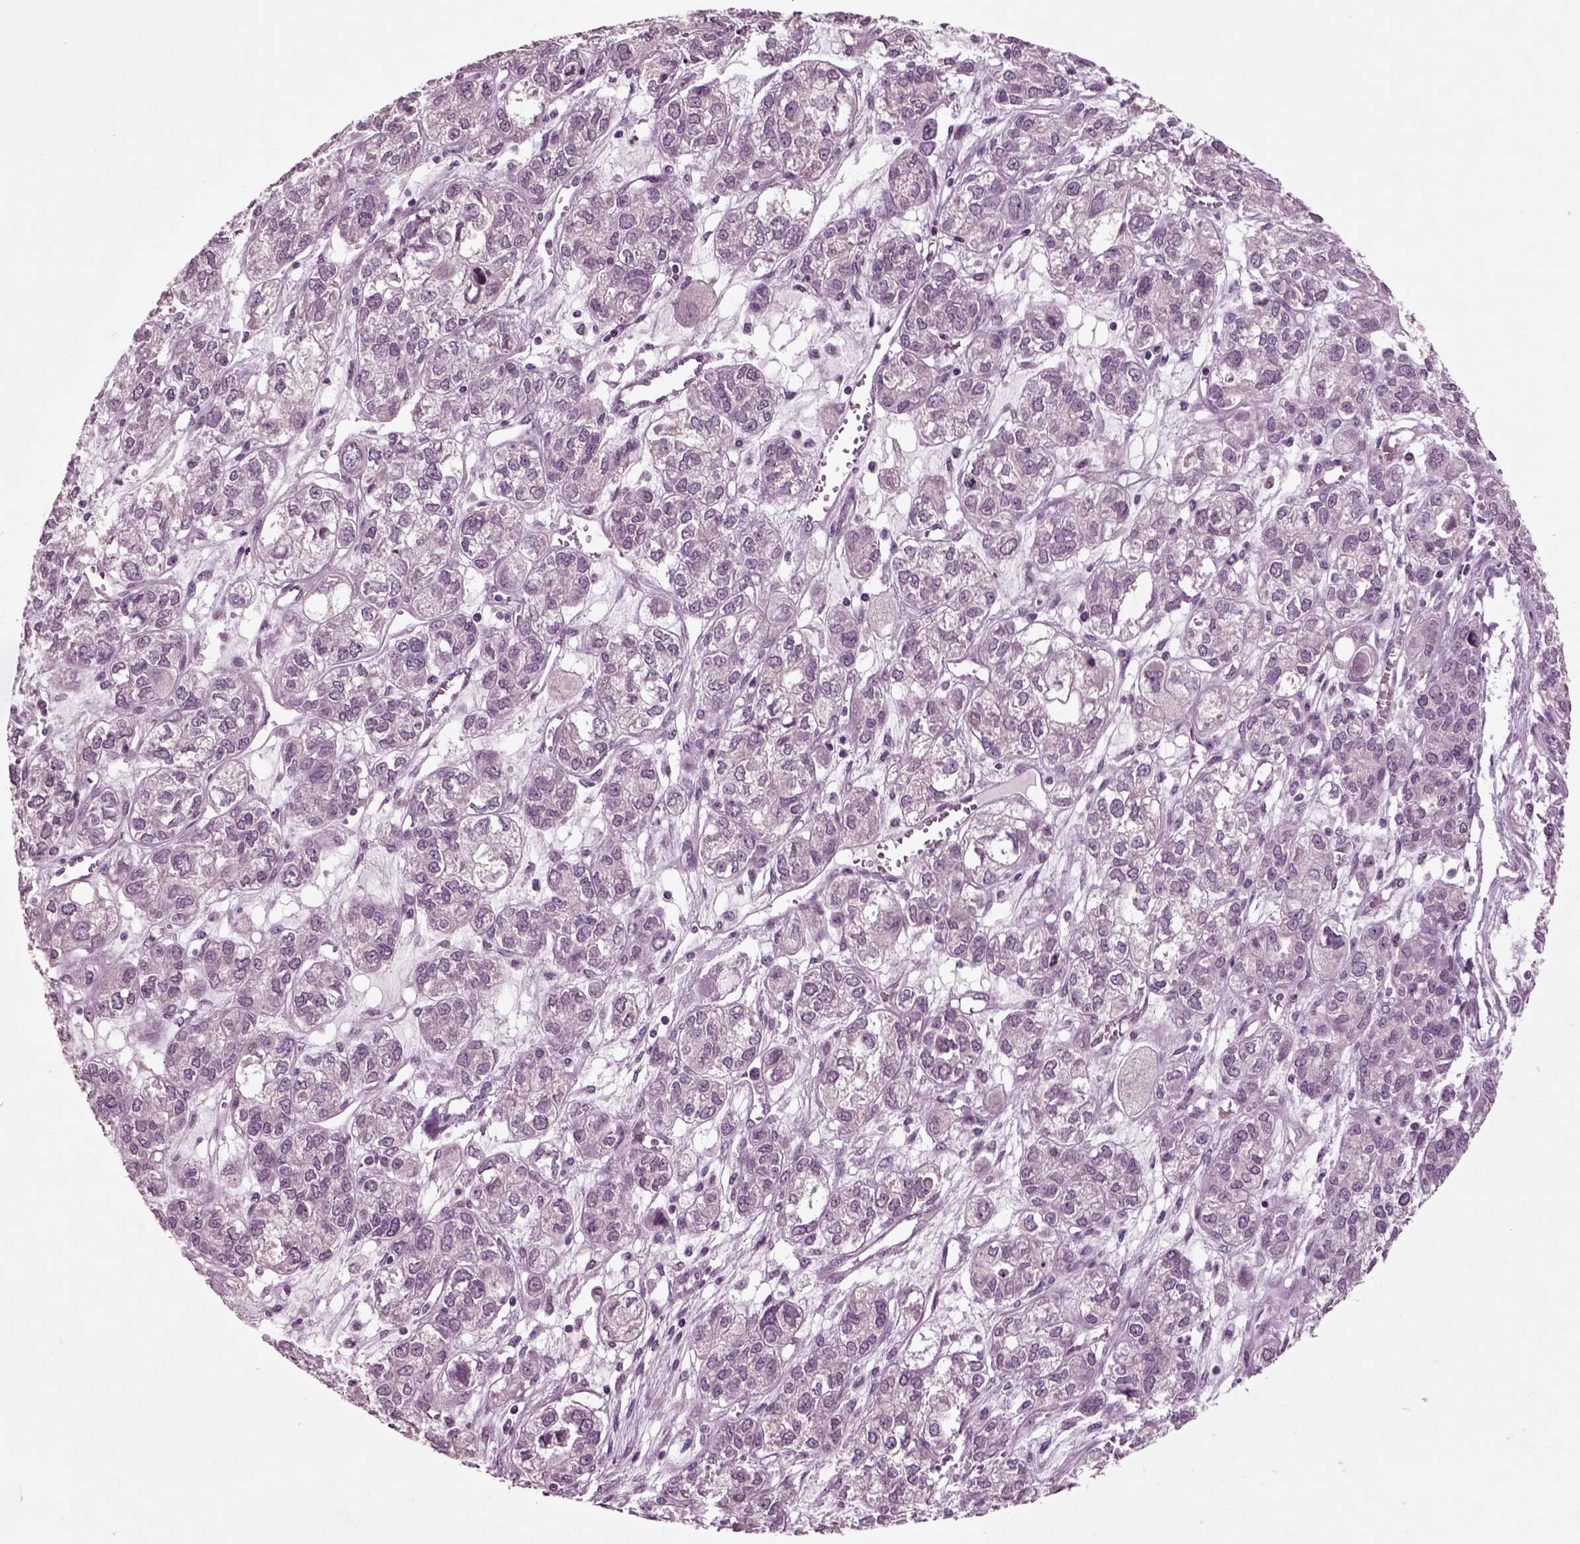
{"staining": {"intensity": "negative", "quantity": "none", "location": "none"}, "tissue": "ovarian cancer", "cell_type": "Tumor cells", "image_type": "cancer", "snomed": [{"axis": "morphology", "description": "Carcinoma, endometroid"}, {"axis": "topography", "description": "Ovary"}], "caption": "Tumor cells show no significant protein staining in endometroid carcinoma (ovarian).", "gene": "CHGB", "patient": {"sex": "female", "age": 64}}